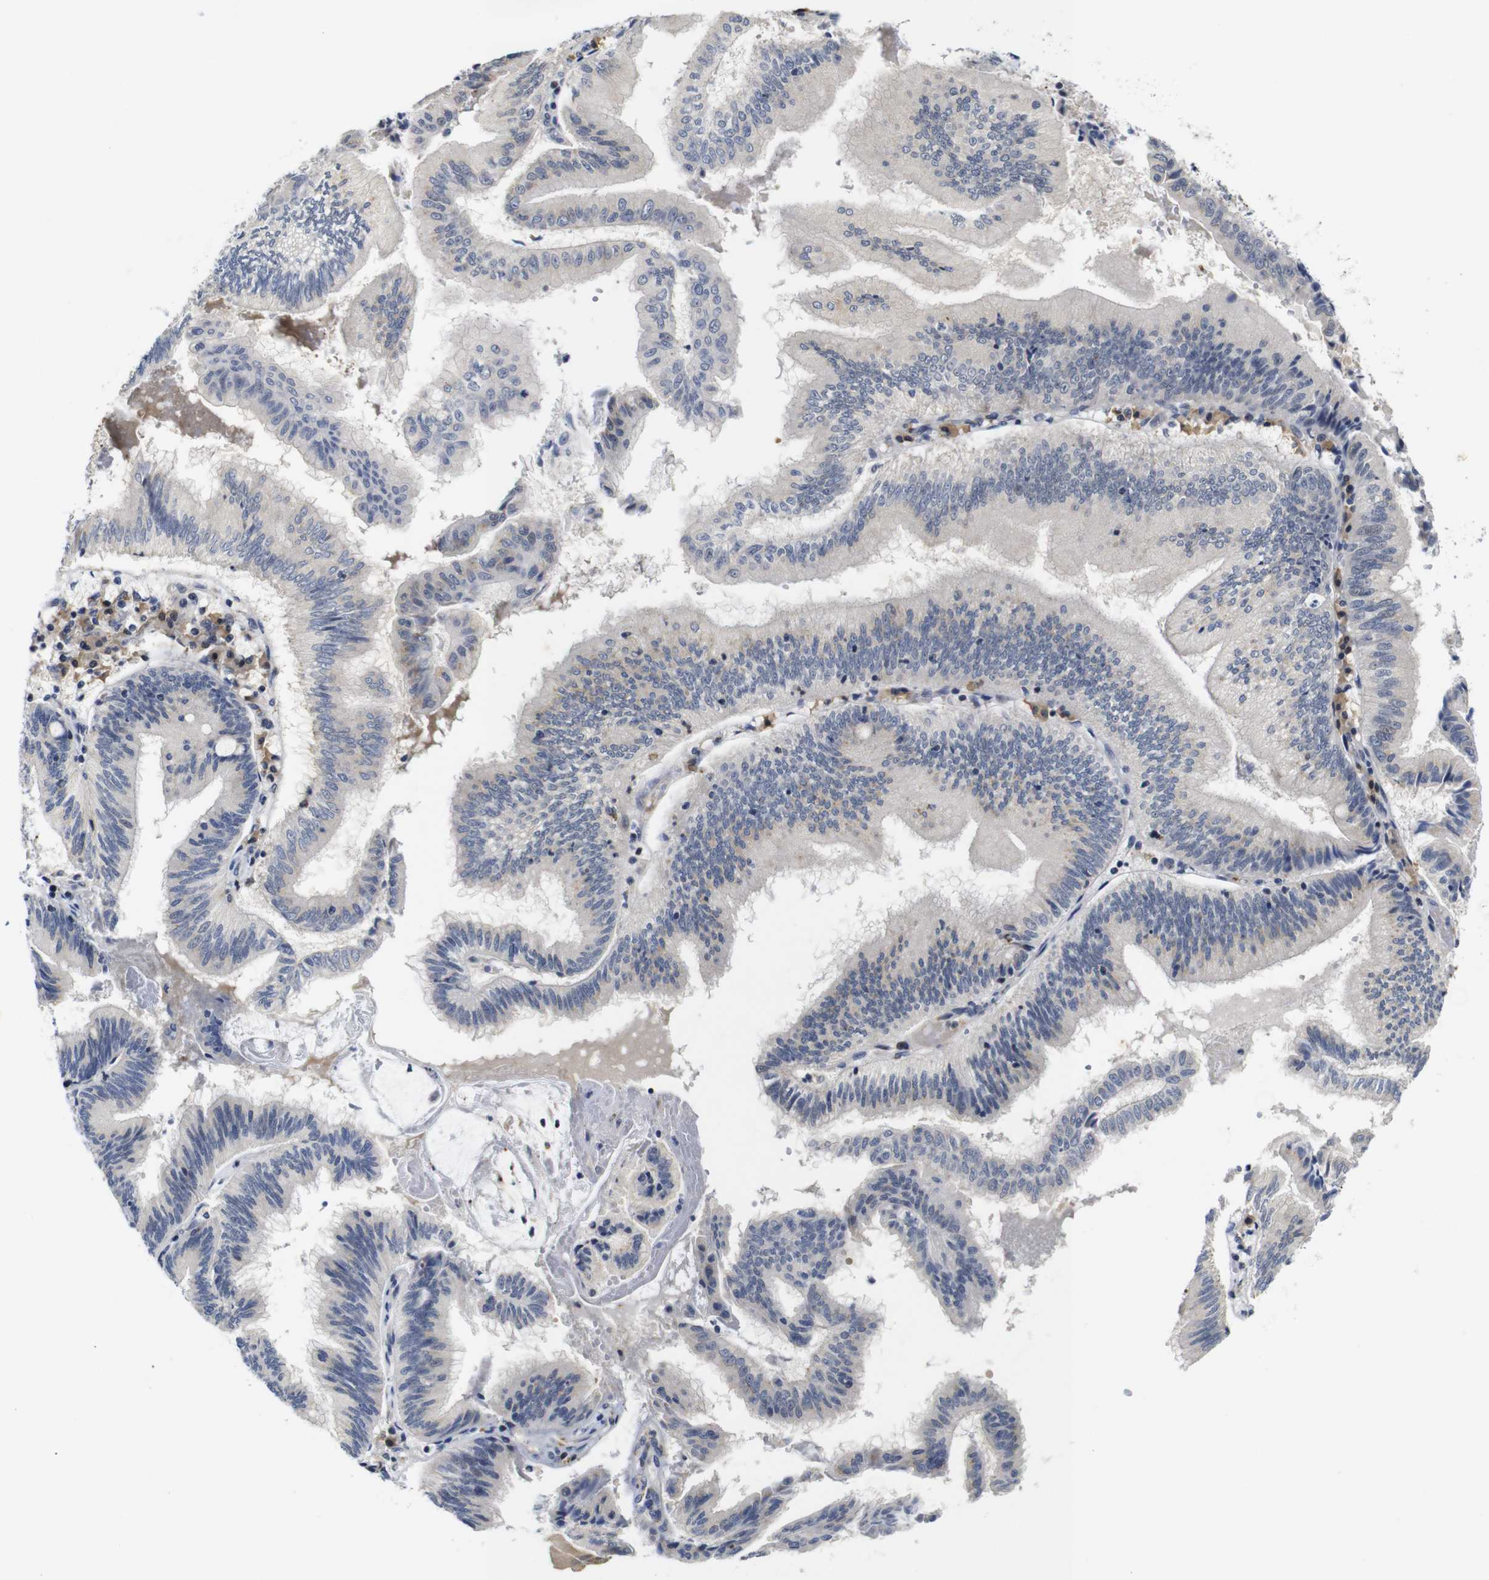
{"staining": {"intensity": "negative", "quantity": "none", "location": "none"}, "tissue": "pancreatic cancer", "cell_type": "Tumor cells", "image_type": "cancer", "snomed": [{"axis": "morphology", "description": "Adenocarcinoma, NOS"}, {"axis": "topography", "description": "Pancreas"}], "caption": "DAB immunohistochemical staining of human adenocarcinoma (pancreatic) displays no significant expression in tumor cells.", "gene": "FURIN", "patient": {"sex": "male", "age": 82}}